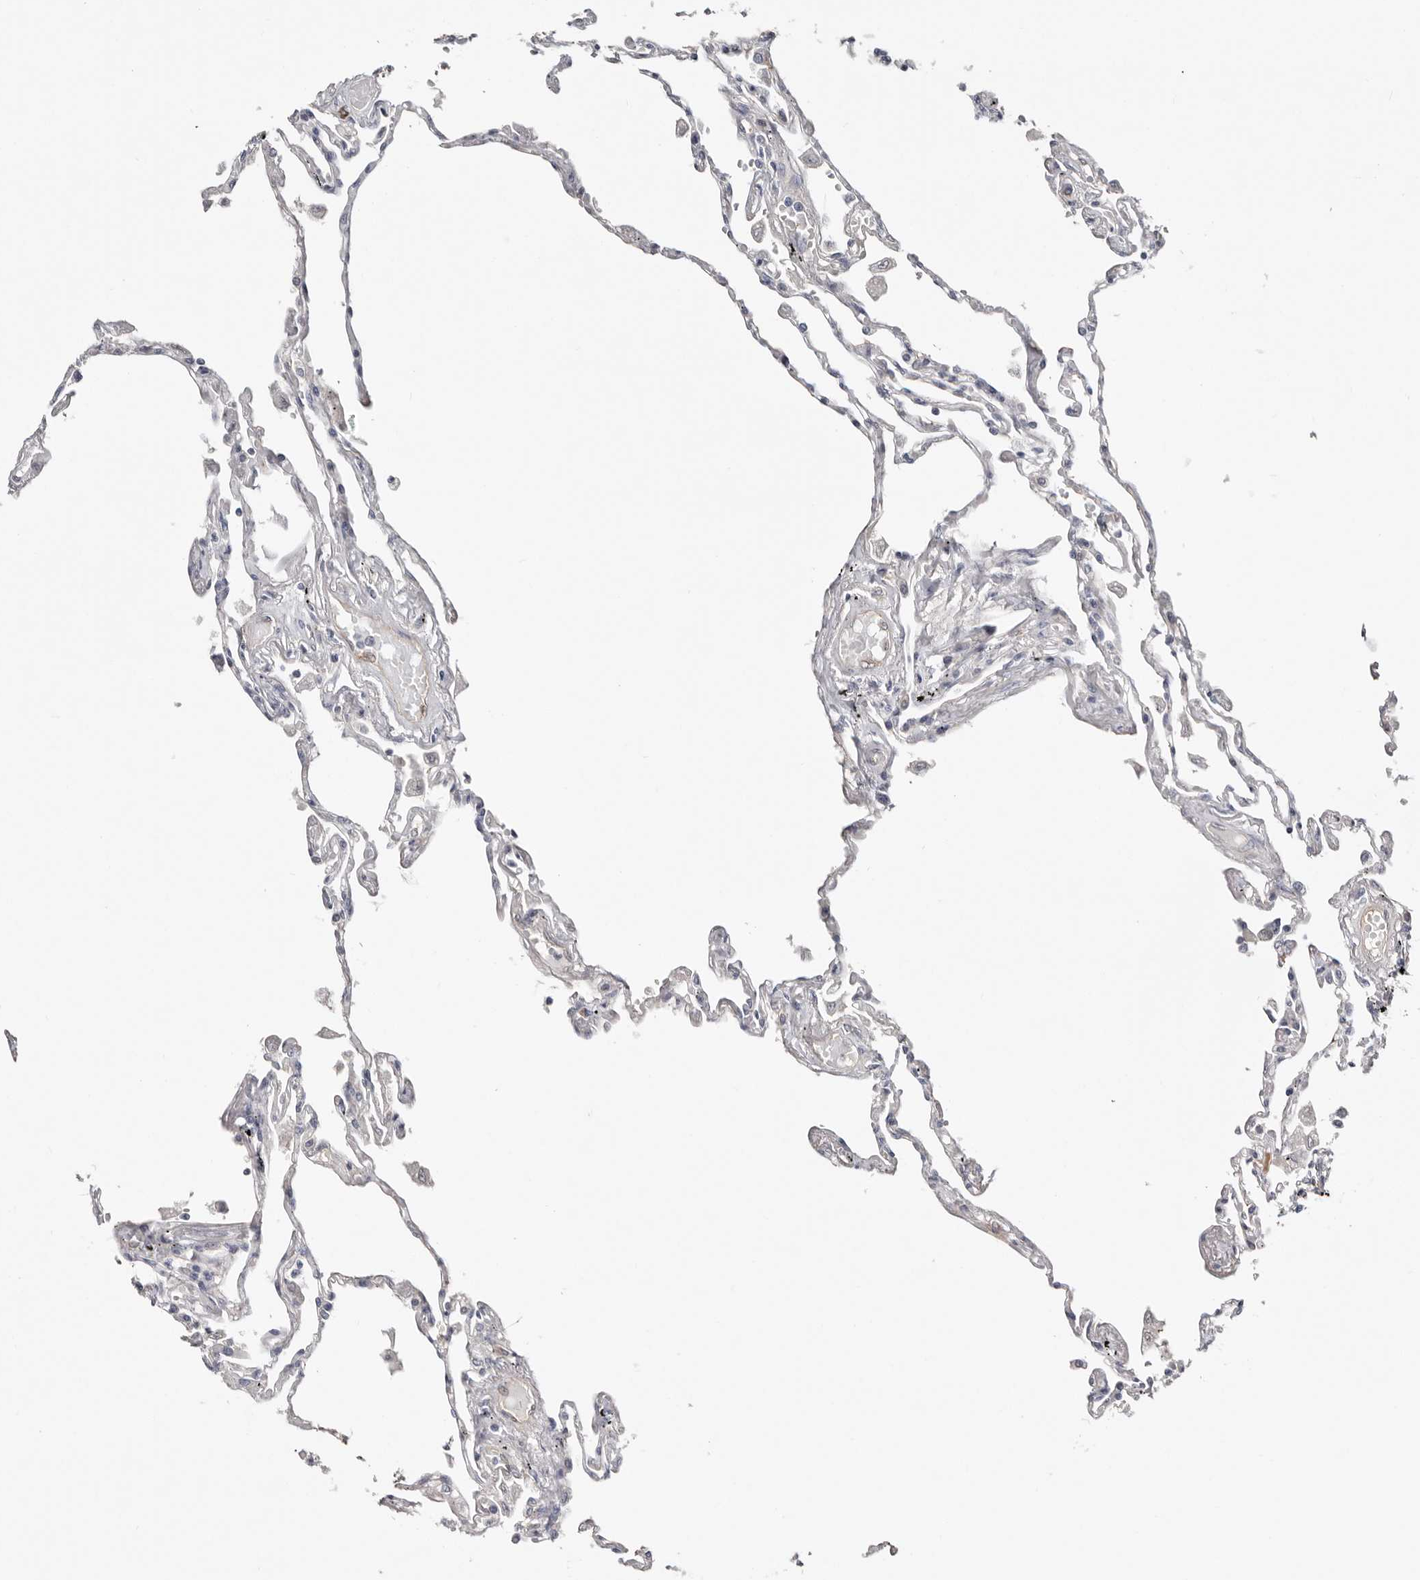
{"staining": {"intensity": "moderate", "quantity": "<25%", "location": "cytoplasmic/membranous"}, "tissue": "lung", "cell_type": "Alveolar cells", "image_type": "normal", "snomed": [{"axis": "morphology", "description": "Normal tissue, NOS"}, {"axis": "topography", "description": "Lung"}], "caption": "High-magnification brightfield microscopy of normal lung stained with DAB (brown) and counterstained with hematoxylin (blue). alveolar cells exhibit moderate cytoplasmic/membranous expression is identified in about<25% of cells. Nuclei are stained in blue.", "gene": "PKDCC", "patient": {"sex": "female", "age": 67}}